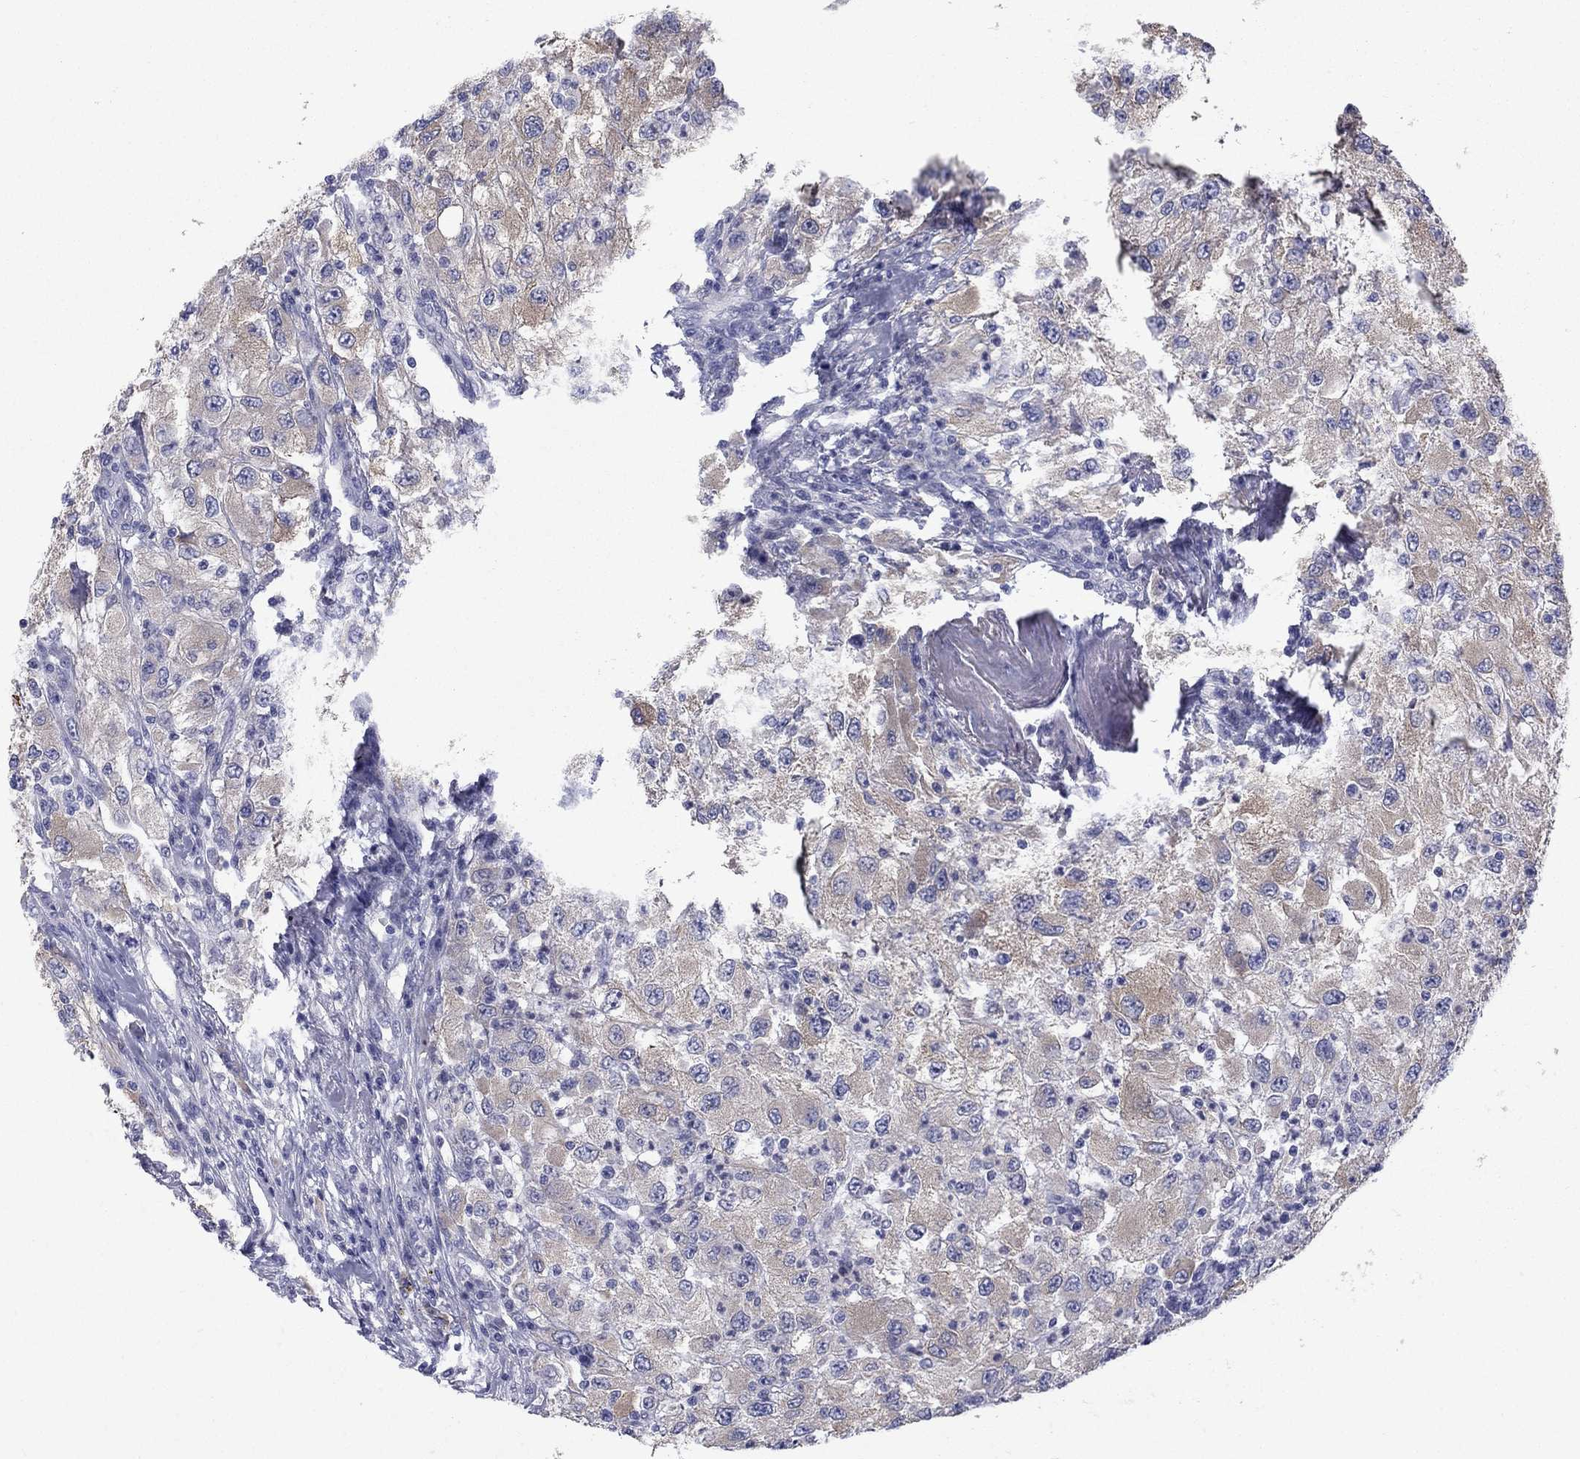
{"staining": {"intensity": "moderate", "quantity": "25%-75%", "location": "cytoplasmic/membranous"}, "tissue": "renal cancer", "cell_type": "Tumor cells", "image_type": "cancer", "snomed": [{"axis": "morphology", "description": "Adenocarcinoma, NOS"}, {"axis": "topography", "description": "Kidney"}], "caption": "High-power microscopy captured an immunohistochemistry (IHC) photomicrograph of renal cancer (adenocarcinoma), revealing moderate cytoplasmic/membranous expression in about 25%-75% of tumor cells.", "gene": "TMPRSS11A", "patient": {"sex": "female", "age": 67}}